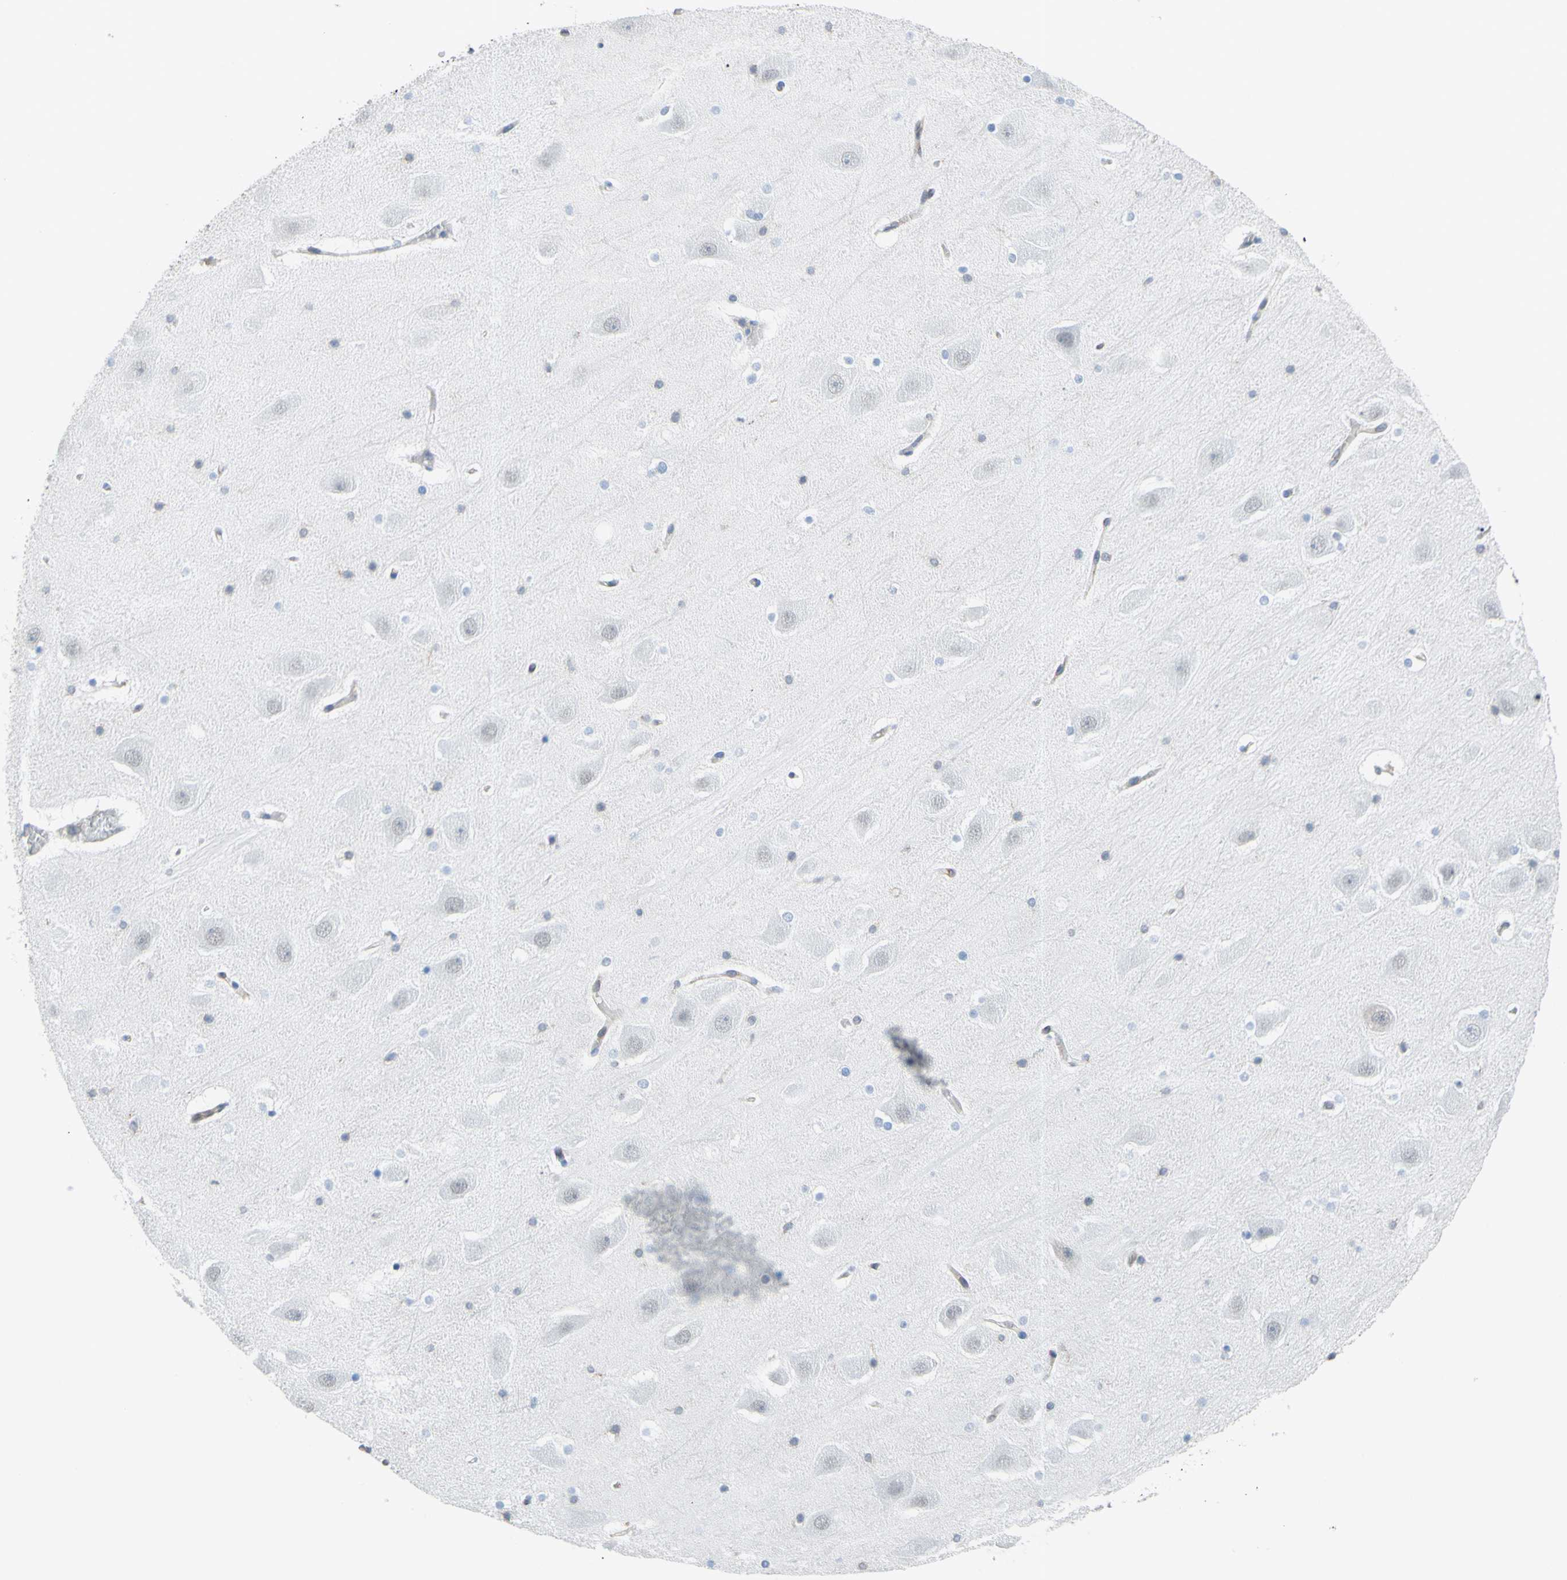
{"staining": {"intensity": "negative", "quantity": "none", "location": "none"}, "tissue": "hippocampus", "cell_type": "Glial cells", "image_type": "normal", "snomed": [{"axis": "morphology", "description": "Normal tissue, NOS"}, {"axis": "topography", "description": "Hippocampus"}], "caption": "High power microscopy photomicrograph of an immunohistochemistry (IHC) image of unremarkable hippocampus, revealing no significant expression in glial cells.", "gene": "MGST2", "patient": {"sex": "male", "age": 45}}